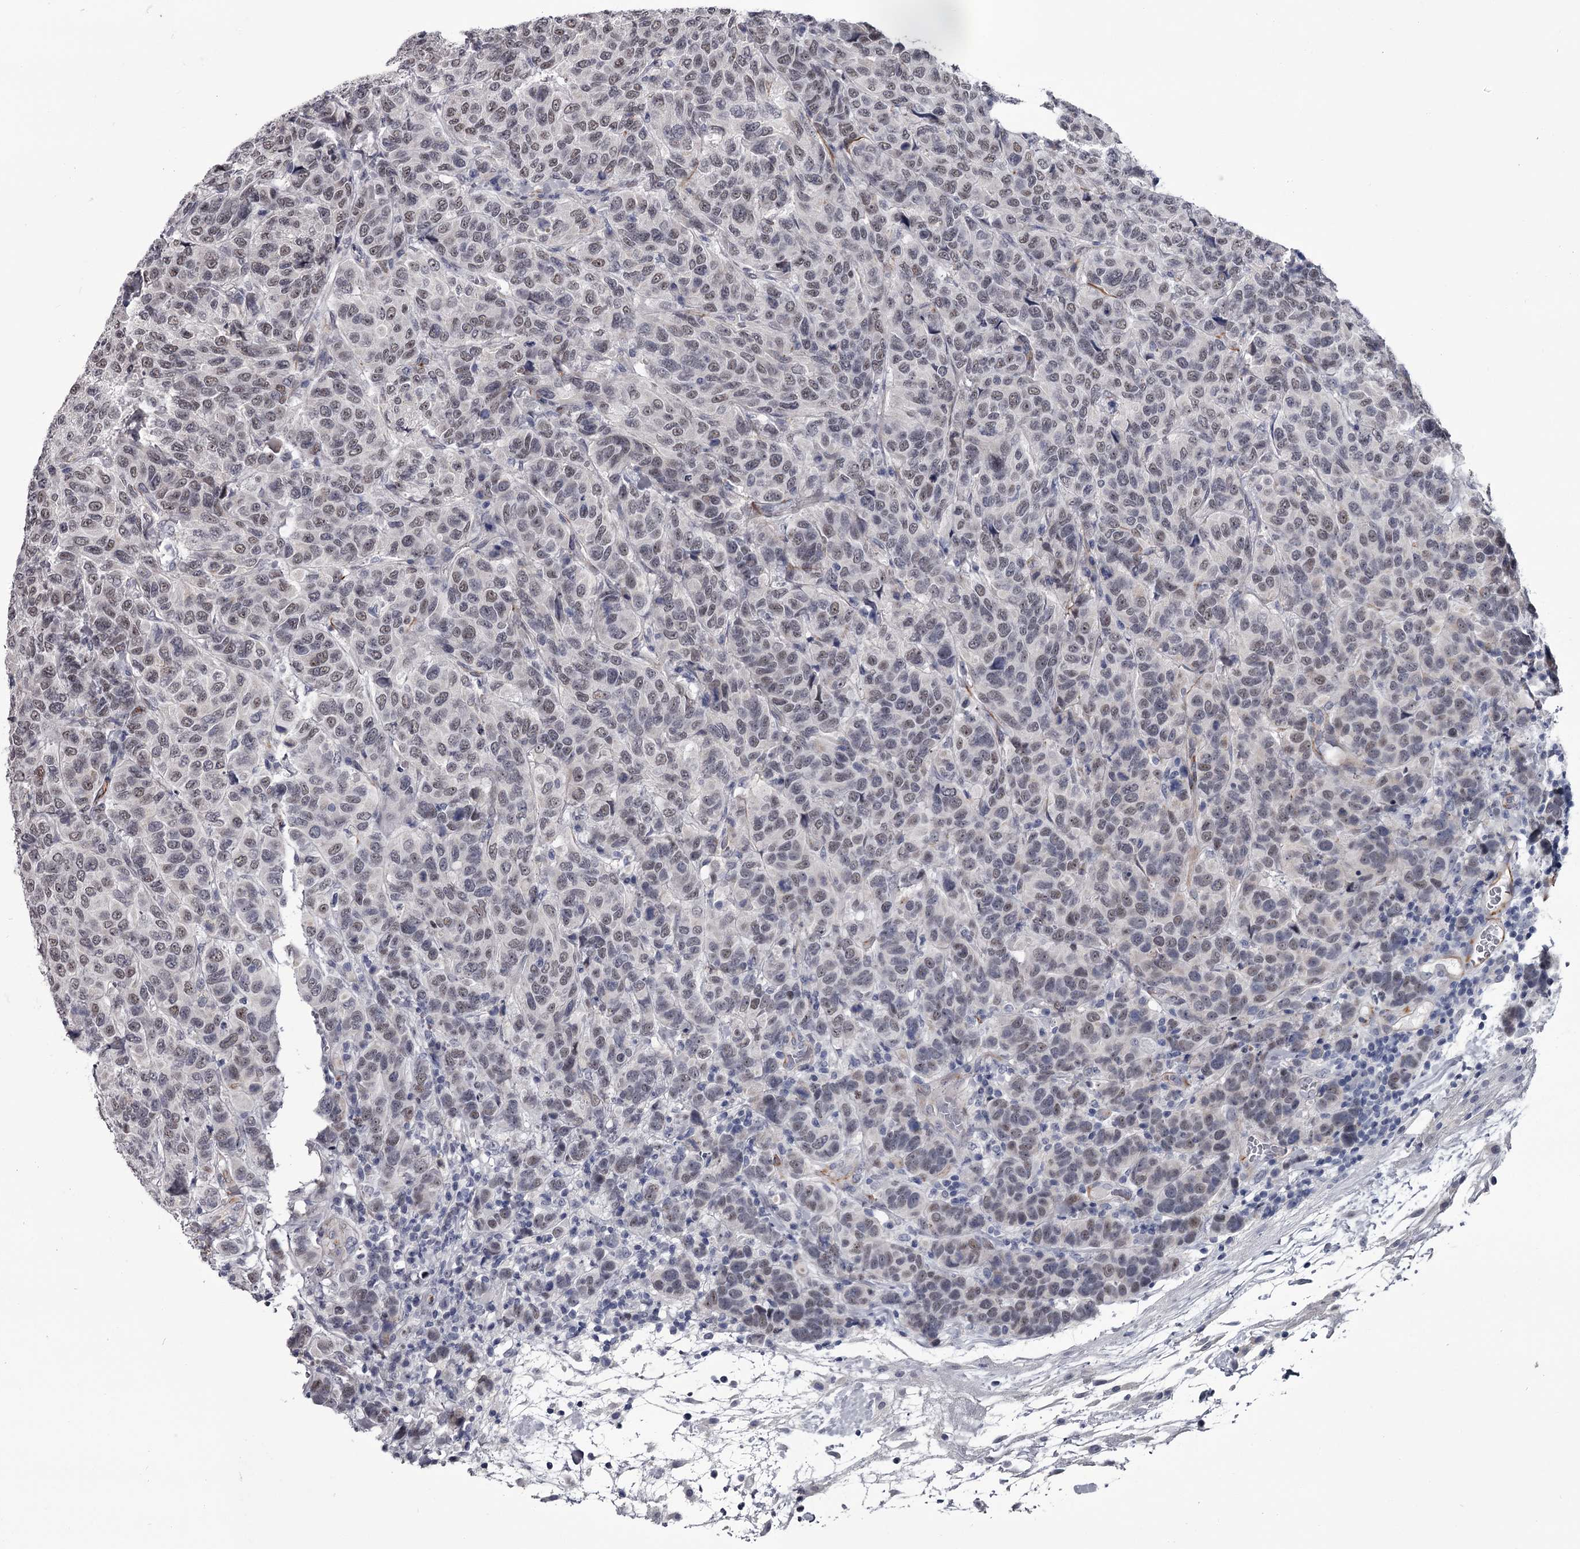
{"staining": {"intensity": "weak", "quantity": "25%-75%", "location": "nuclear"}, "tissue": "breast cancer", "cell_type": "Tumor cells", "image_type": "cancer", "snomed": [{"axis": "morphology", "description": "Duct carcinoma"}, {"axis": "topography", "description": "Breast"}], "caption": "Weak nuclear expression is seen in about 25%-75% of tumor cells in intraductal carcinoma (breast).", "gene": "PRPF40B", "patient": {"sex": "female", "age": 55}}